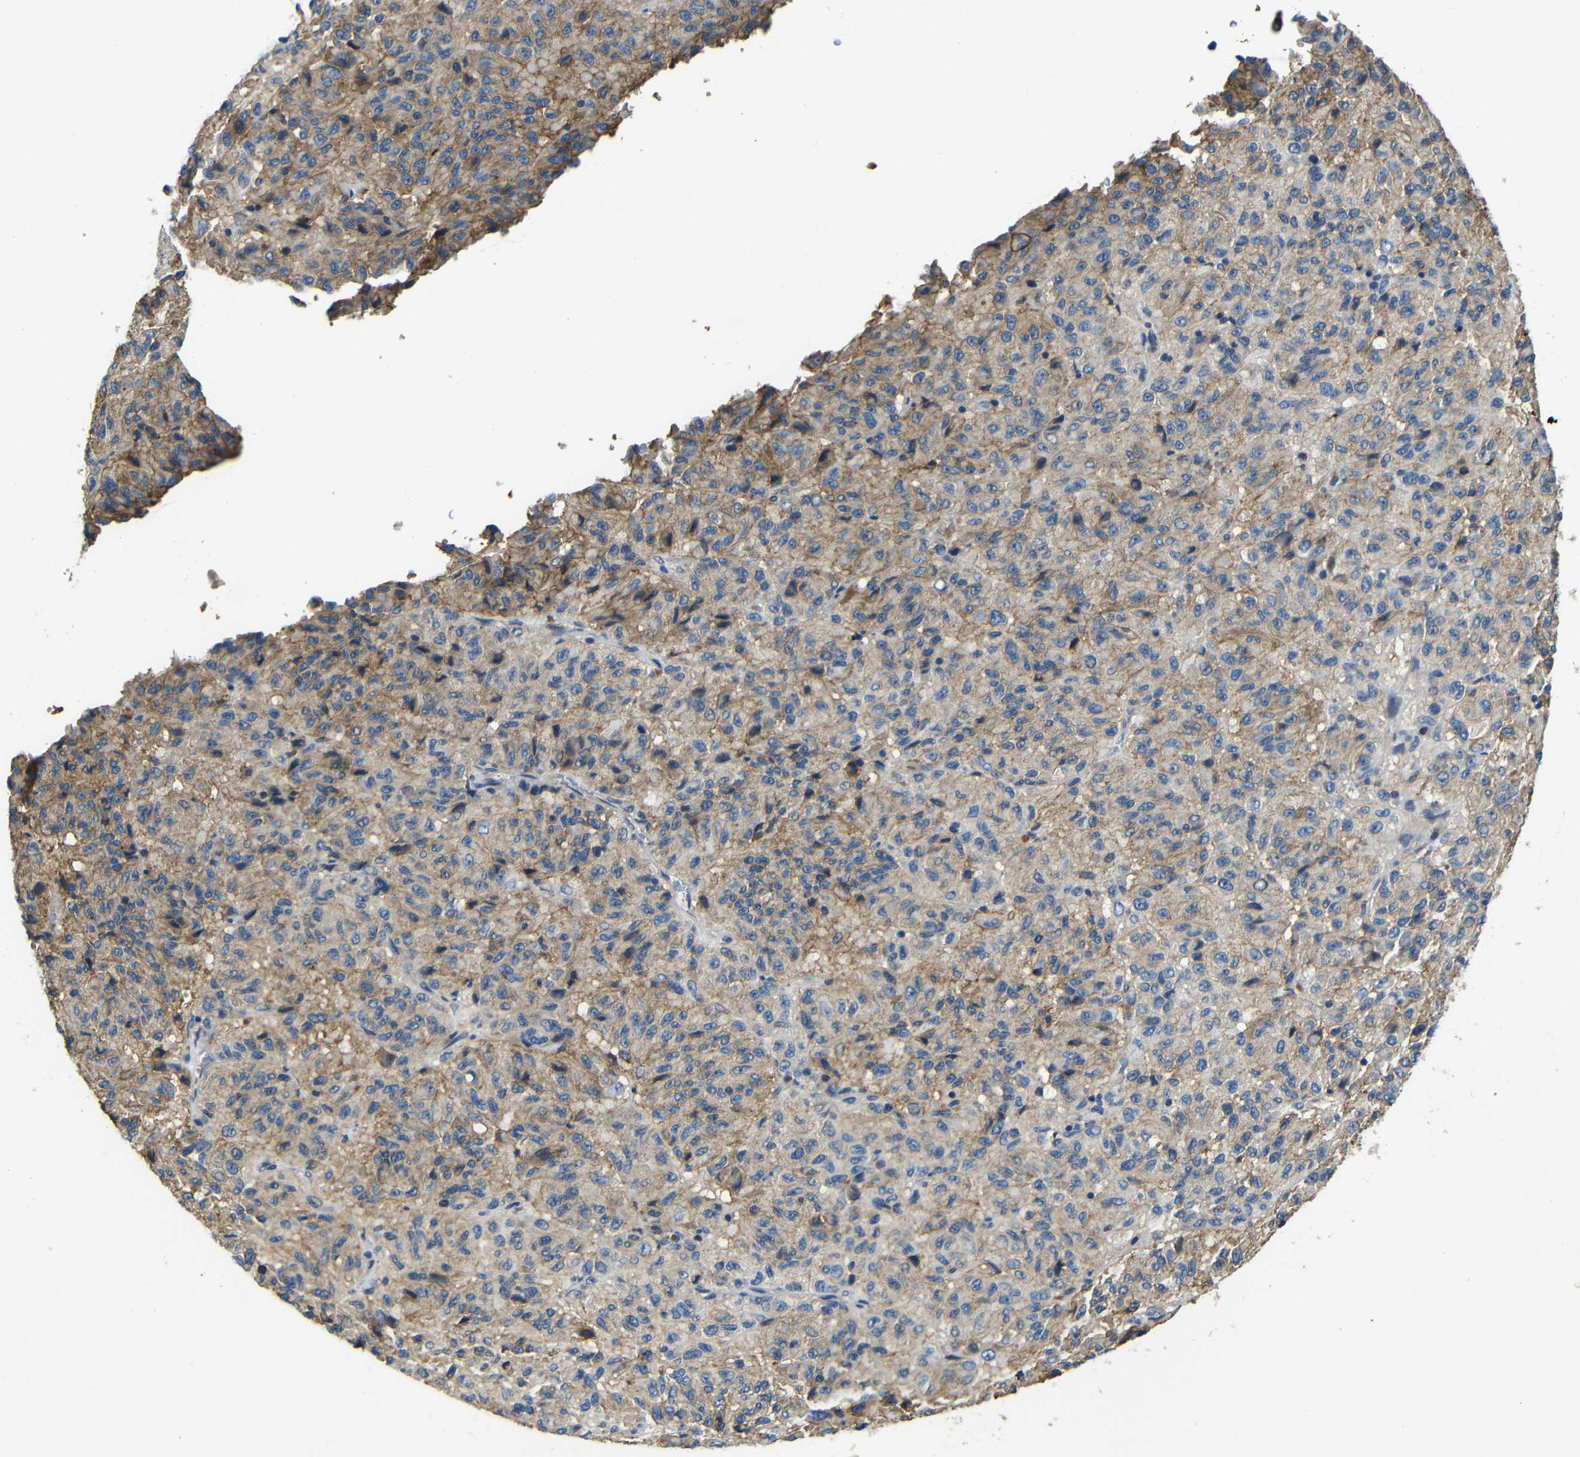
{"staining": {"intensity": "moderate", "quantity": "25%-75%", "location": "cytoplasmic/membranous"}, "tissue": "melanoma", "cell_type": "Tumor cells", "image_type": "cancer", "snomed": [{"axis": "morphology", "description": "Malignant melanoma, Metastatic site"}, {"axis": "topography", "description": "Lung"}], "caption": "Protein analysis of malignant melanoma (metastatic site) tissue displays moderate cytoplasmic/membranous expression in approximately 25%-75% of tumor cells.", "gene": "ZNF90", "patient": {"sex": "male", "age": 64}}